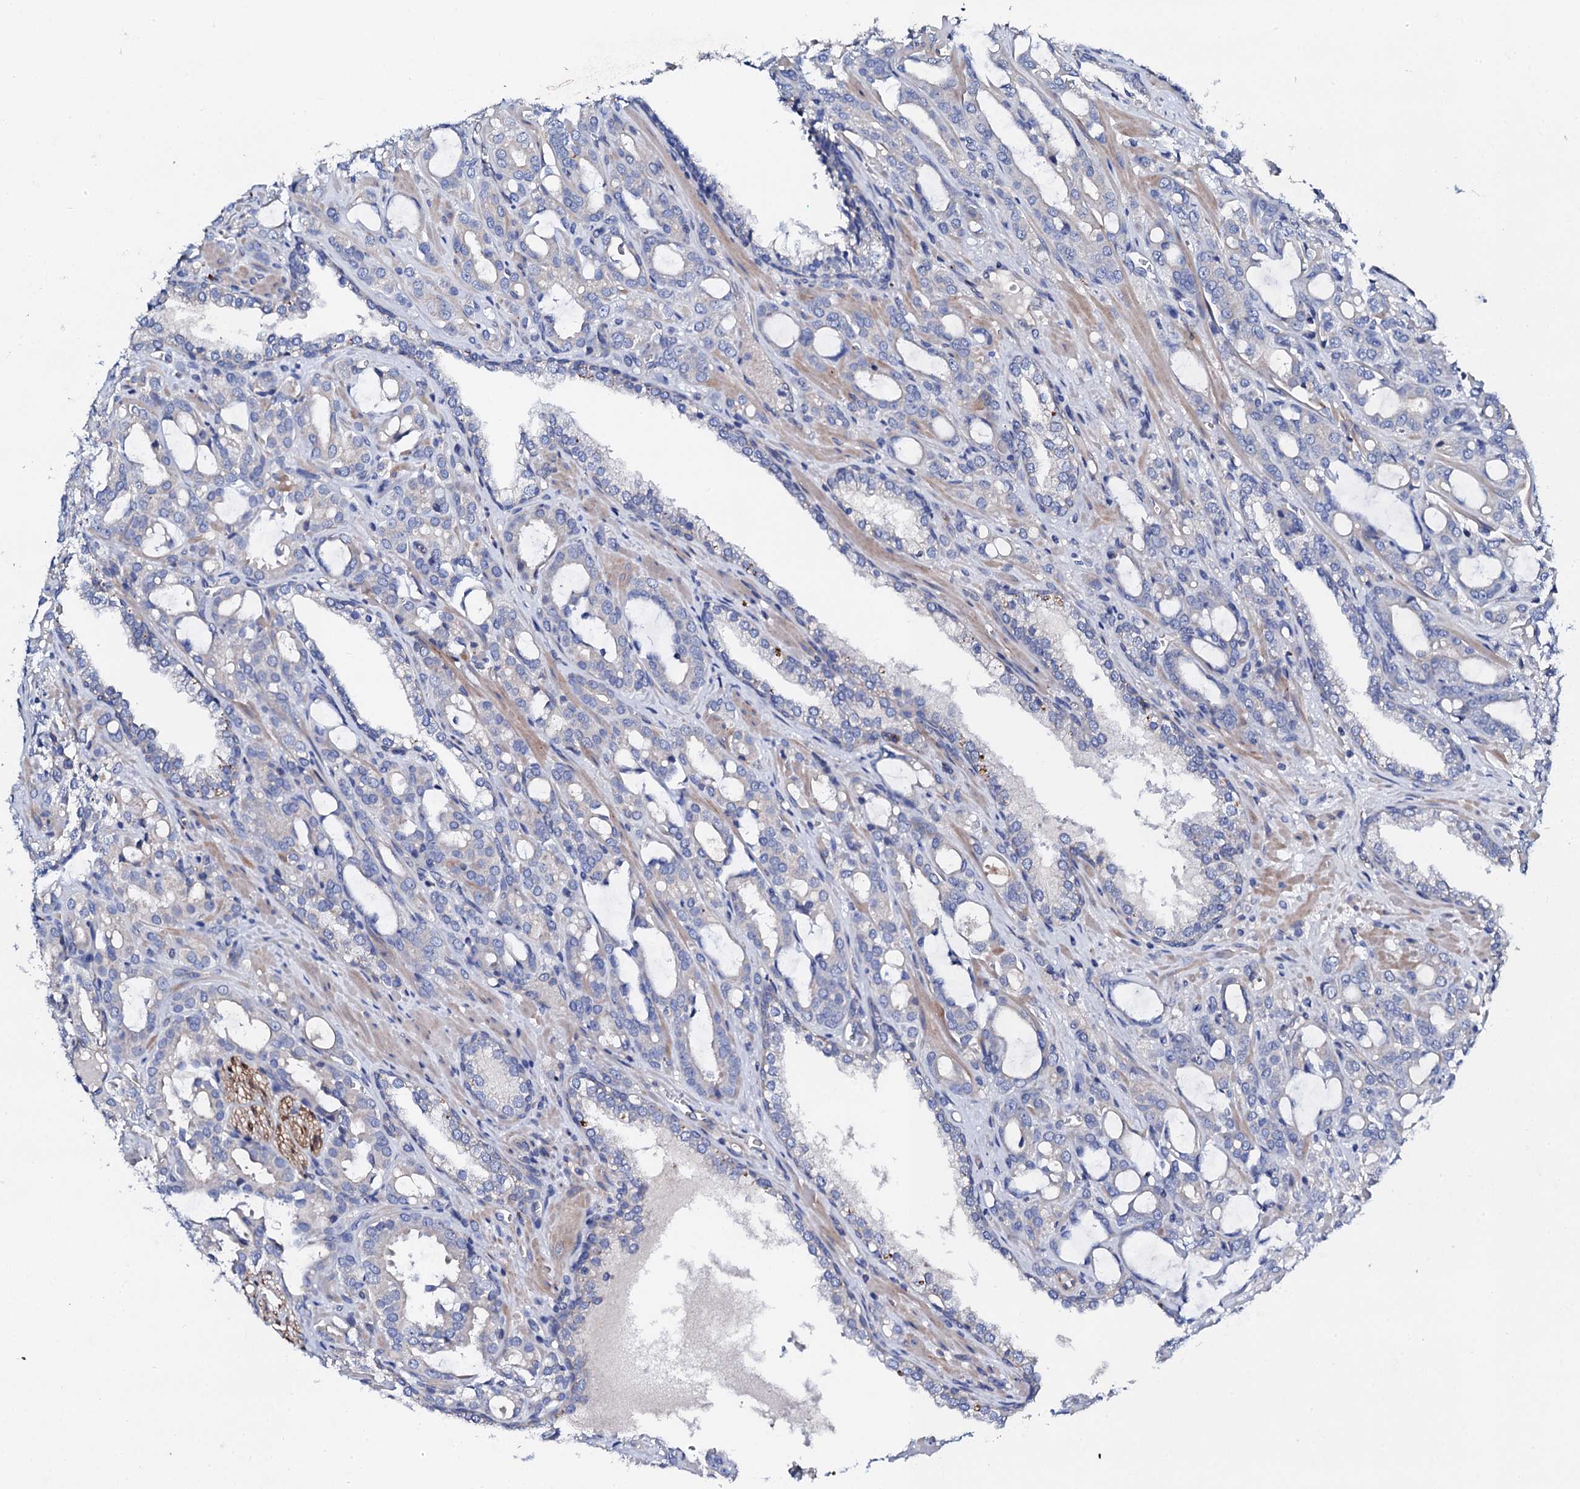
{"staining": {"intensity": "negative", "quantity": "none", "location": "none"}, "tissue": "prostate cancer", "cell_type": "Tumor cells", "image_type": "cancer", "snomed": [{"axis": "morphology", "description": "Adenocarcinoma, High grade"}, {"axis": "topography", "description": "Prostate"}], "caption": "This is a histopathology image of IHC staining of prostate cancer (adenocarcinoma (high-grade)), which shows no positivity in tumor cells.", "gene": "KLHL32", "patient": {"sex": "male", "age": 72}}